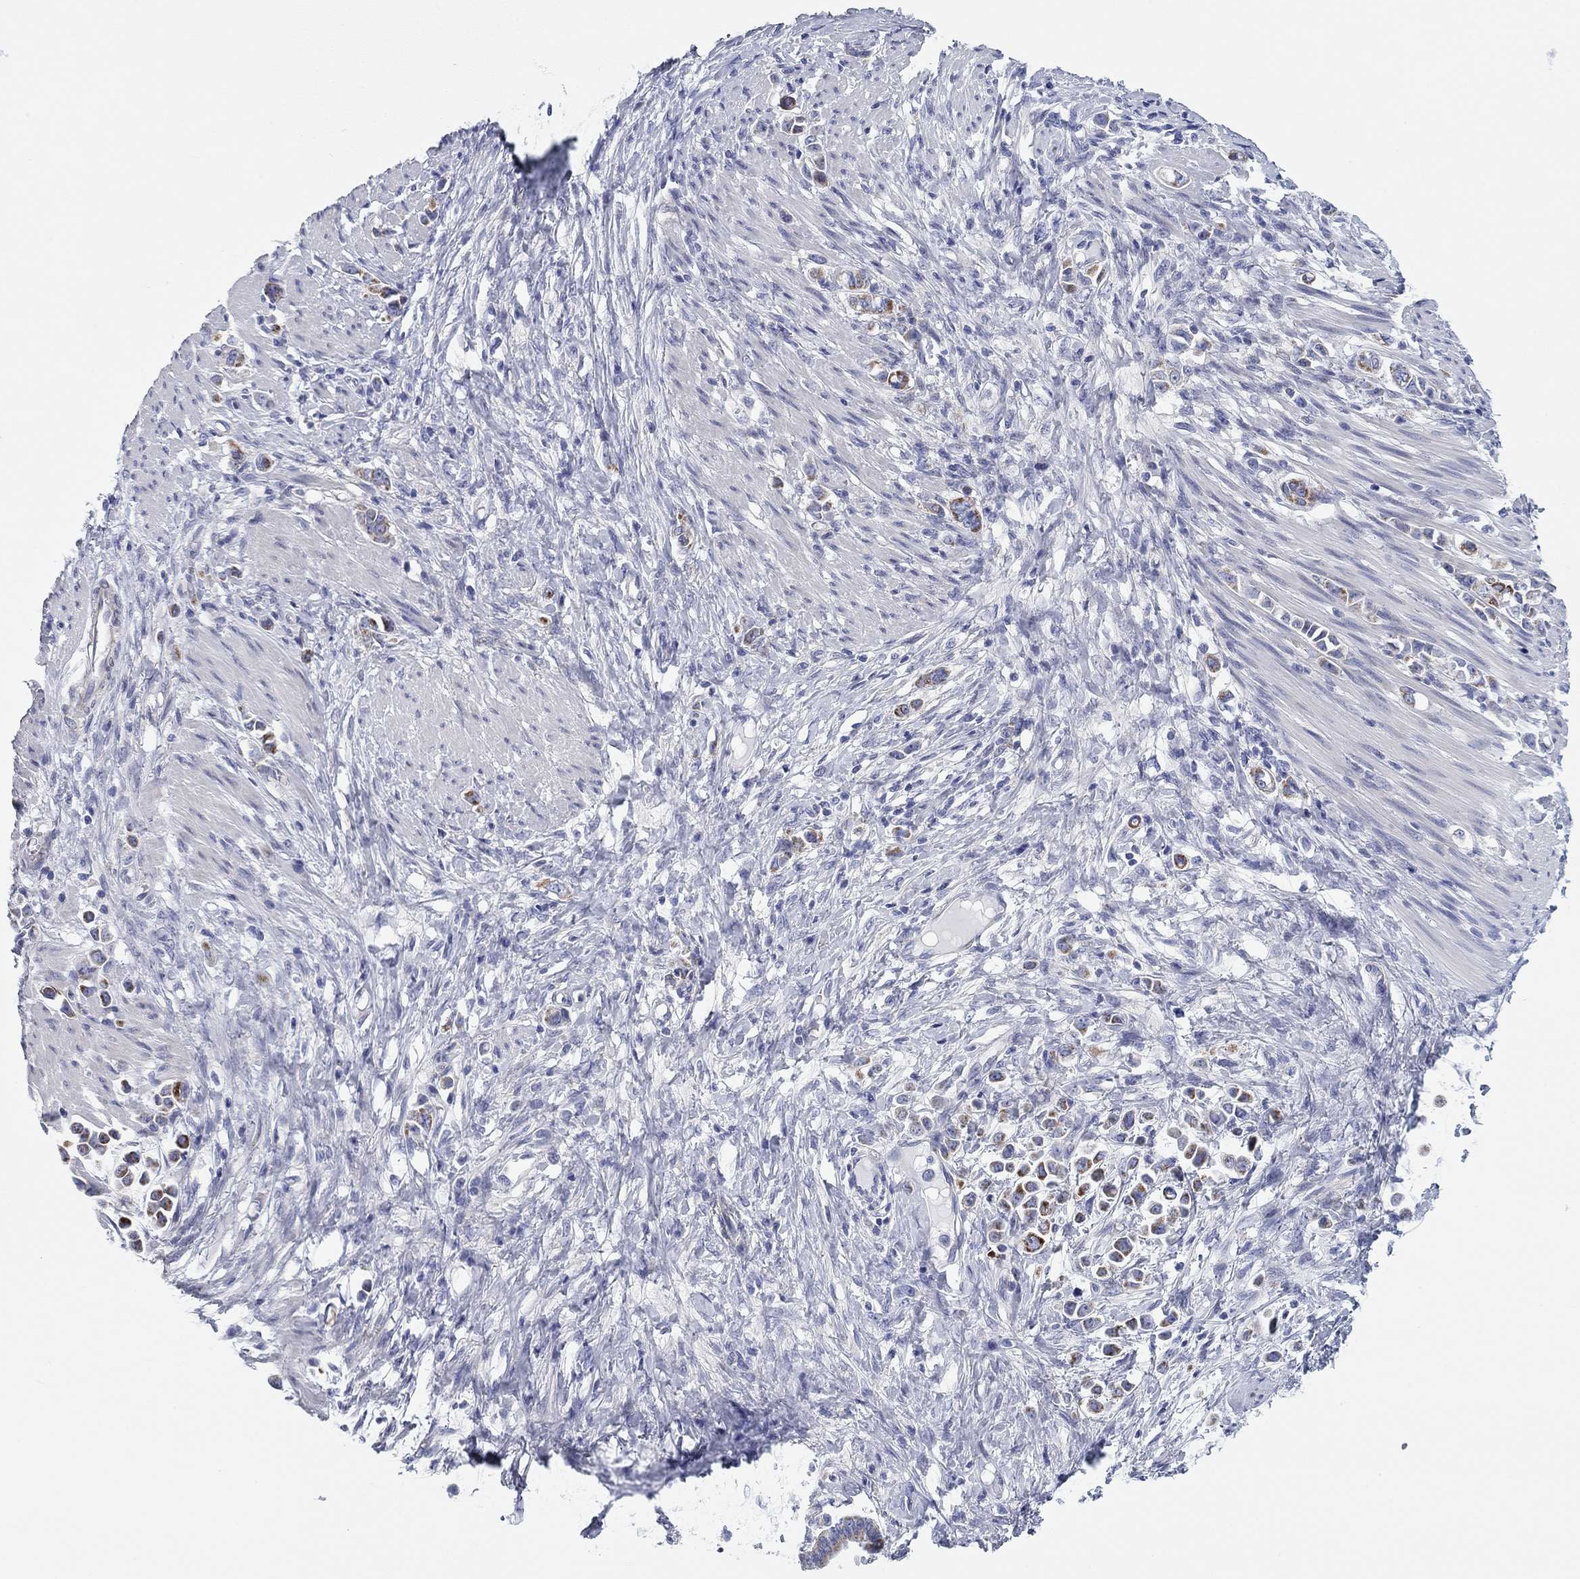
{"staining": {"intensity": "strong", "quantity": "25%-75%", "location": "cytoplasmic/membranous"}, "tissue": "stomach cancer", "cell_type": "Tumor cells", "image_type": "cancer", "snomed": [{"axis": "morphology", "description": "Adenocarcinoma, NOS"}, {"axis": "topography", "description": "Stomach"}], "caption": "Protein expression by immunohistochemistry demonstrates strong cytoplasmic/membranous positivity in about 25%-75% of tumor cells in stomach cancer.", "gene": "CHI3L2", "patient": {"sex": "male", "age": 82}}